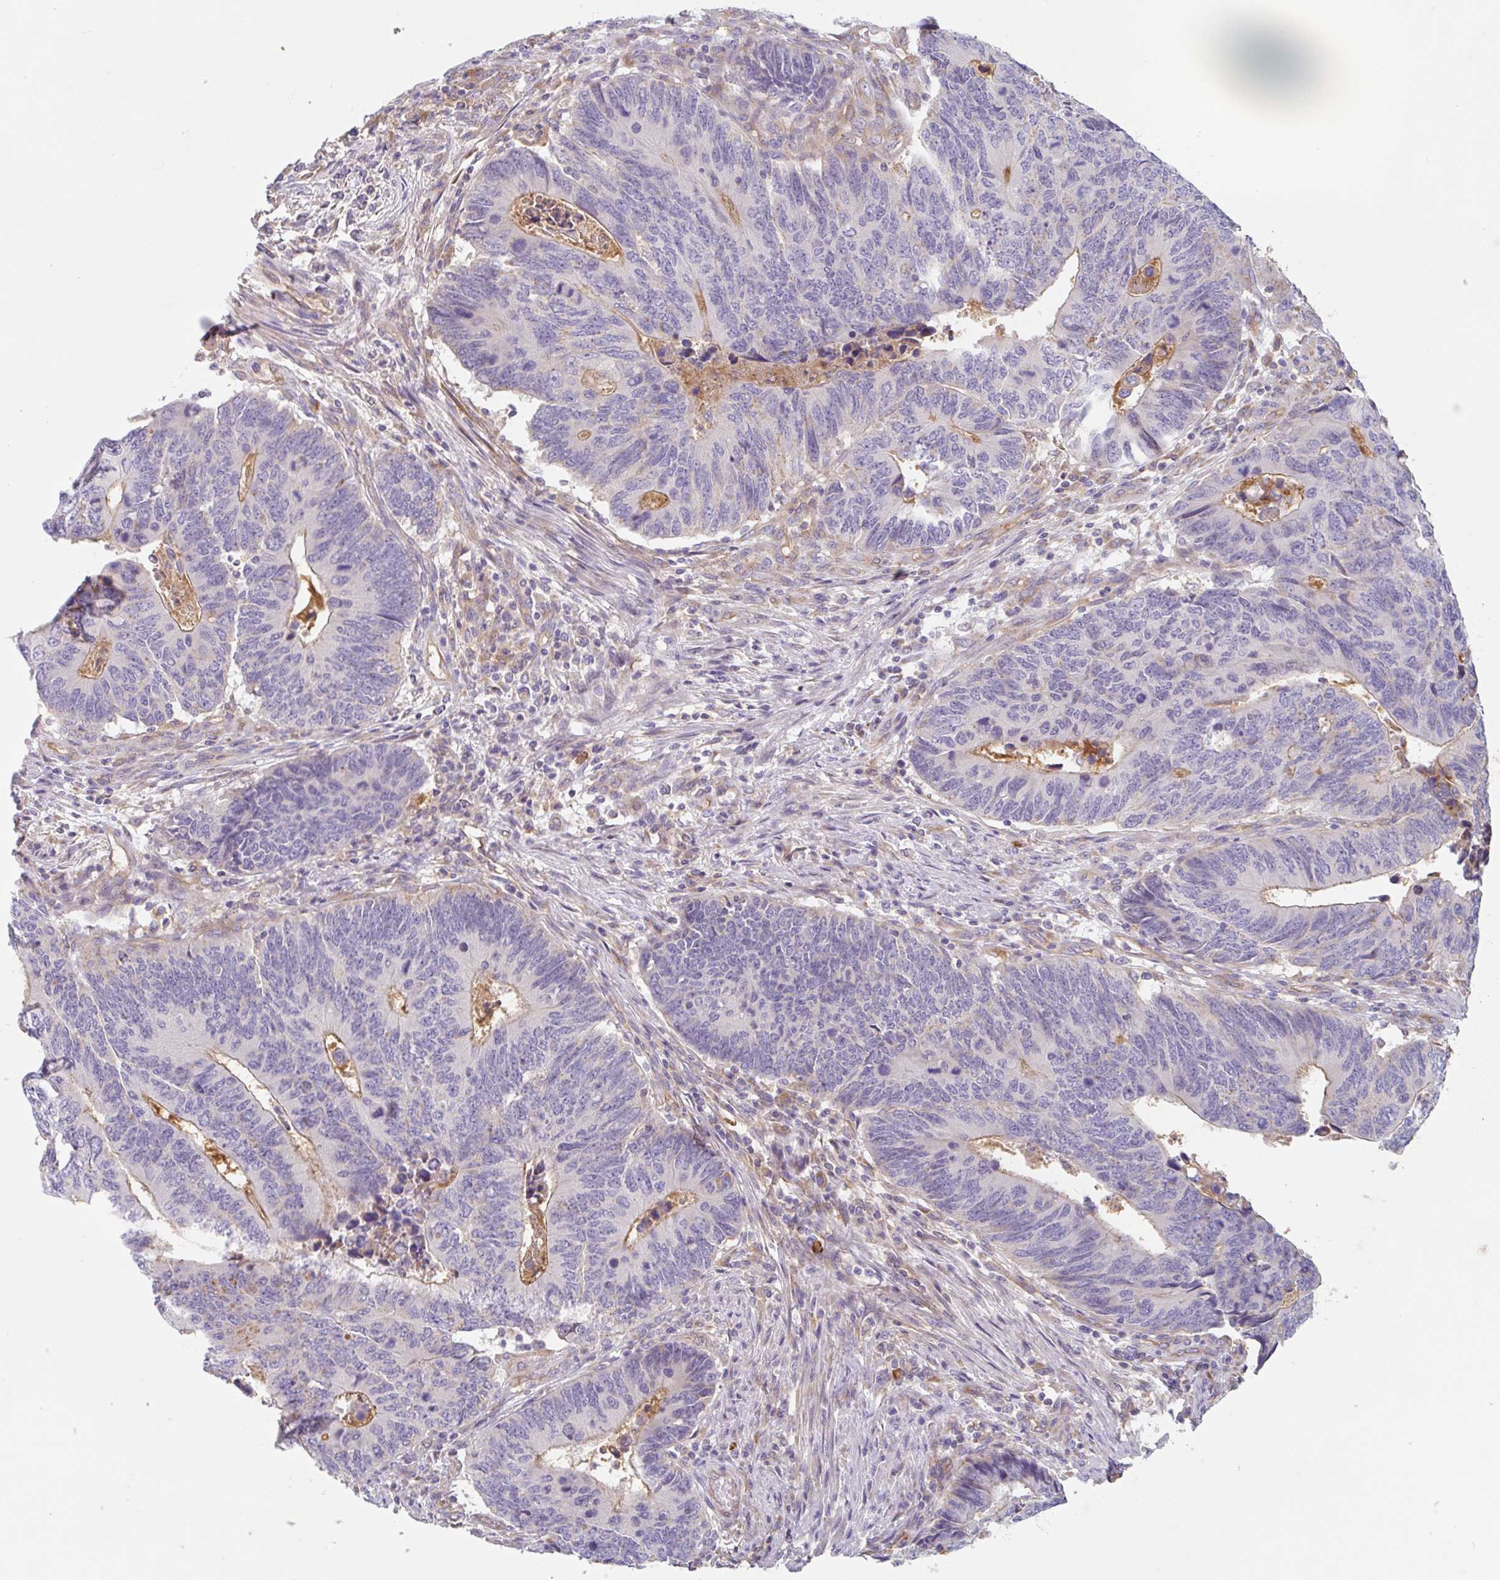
{"staining": {"intensity": "weak", "quantity": "<25%", "location": "cytoplasmic/membranous"}, "tissue": "colorectal cancer", "cell_type": "Tumor cells", "image_type": "cancer", "snomed": [{"axis": "morphology", "description": "Adenocarcinoma, NOS"}, {"axis": "topography", "description": "Colon"}], "caption": "Histopathology image shows no significant protein staining in tumor cells of colorectal cancer. (DAB (3,3'-diaminobenzidine) immunohistochemistry visualized using brightfield microscopy, high magnification).", "gene": "MANBA", "patient": {"sex": "male", "age": 87}}